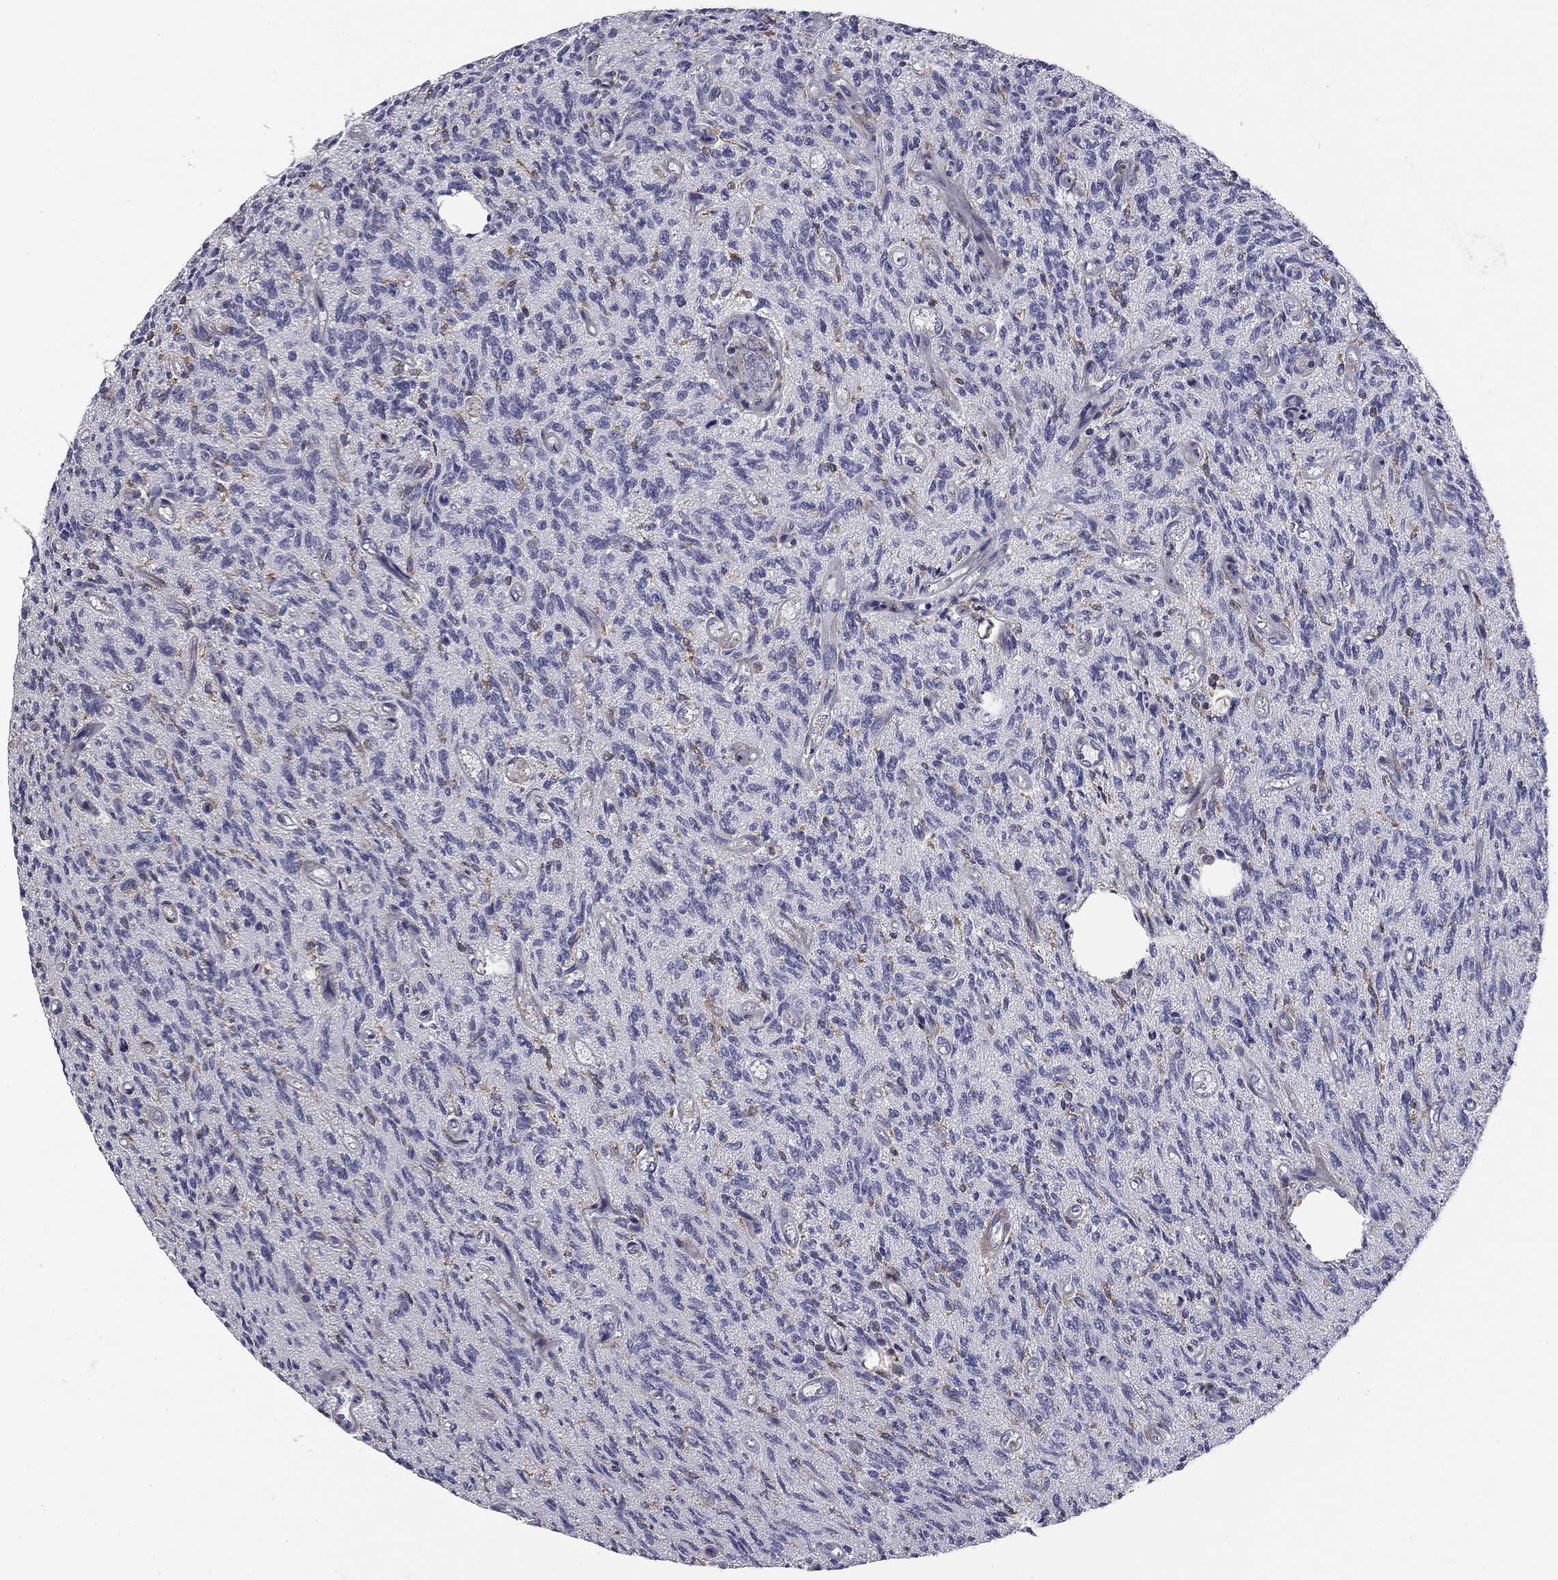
{"staining": {"intensity": "negative", "quantity": "none", "location": "none"}, "tissue": "glioma", "cell_type": "Tumor cells", "image_type": "cancer", "snomed": [{"axis": "morphology", "description": "Glioma, malignant, High grade"}, {"axis": "topography", "description": "Brain"}], "caption": "Immunohistochemical staining of glioma shows no significant positivity in tumor cells. Nuclei are stained in blue.", "gene": "PLCB2", "patient": {"sex": "male", "age": 64}}